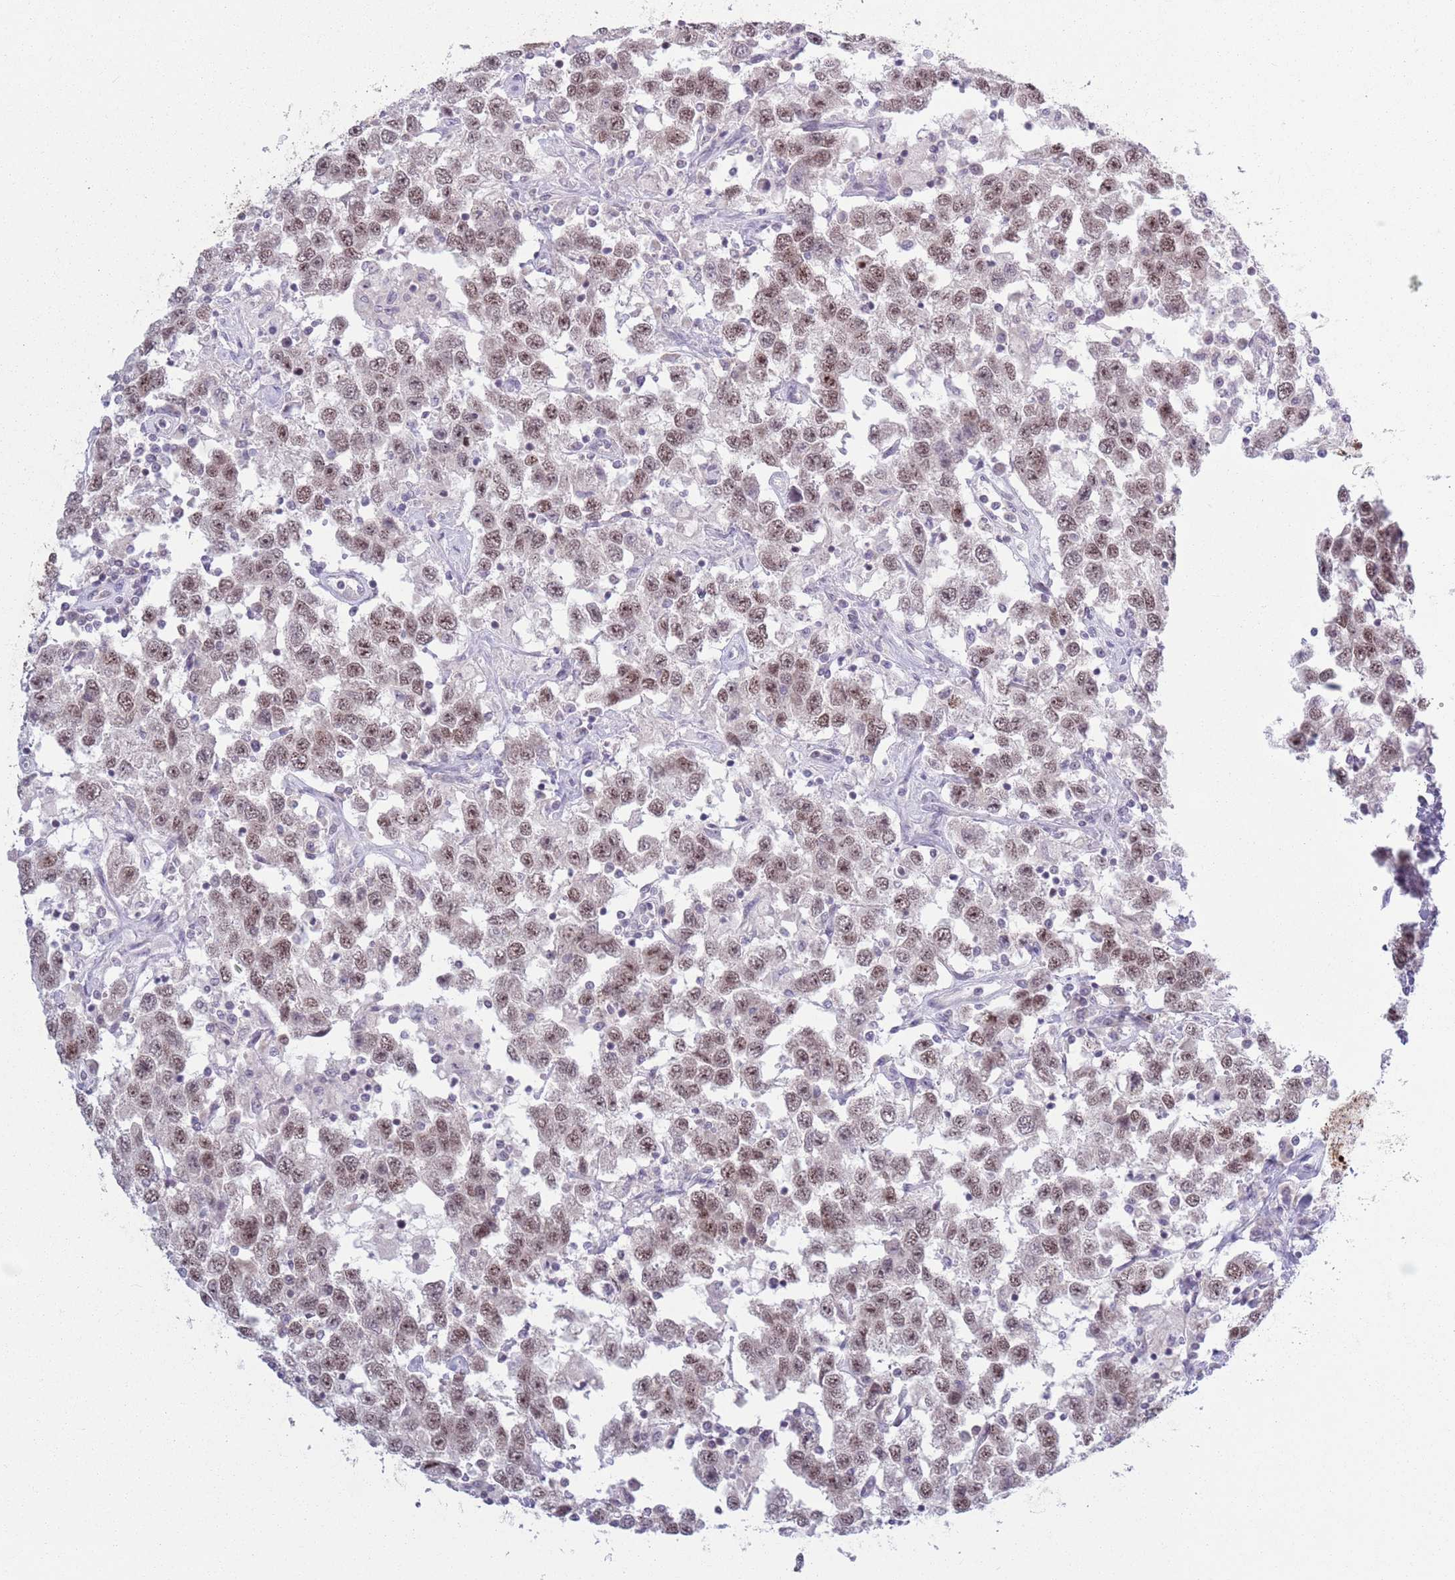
{"staining": {"intensity": "moderate", "quantity": ">75%", "location": "nuclear"}, "tissue": "testis cancer", "cell_type": "Tumor cells", "image_type": "cancer", "snomed": [{"axis": "morphology", "description": "Seminoma, NOS"}, {"axis": "topography", "description": "Testis"}], "caption": "Immunohistochemical staining of human testis cancer (seminoma) exhibits medium levels of moderate nuclear protein staining in approximately >75% of tumor cells. The staining was performed using DAB, with brown indicating positive protein expression. Nuclei are stained blue with hematoxylin.", "gene": "MRPL34", "patient": {"sex": "male", "age": 41}}